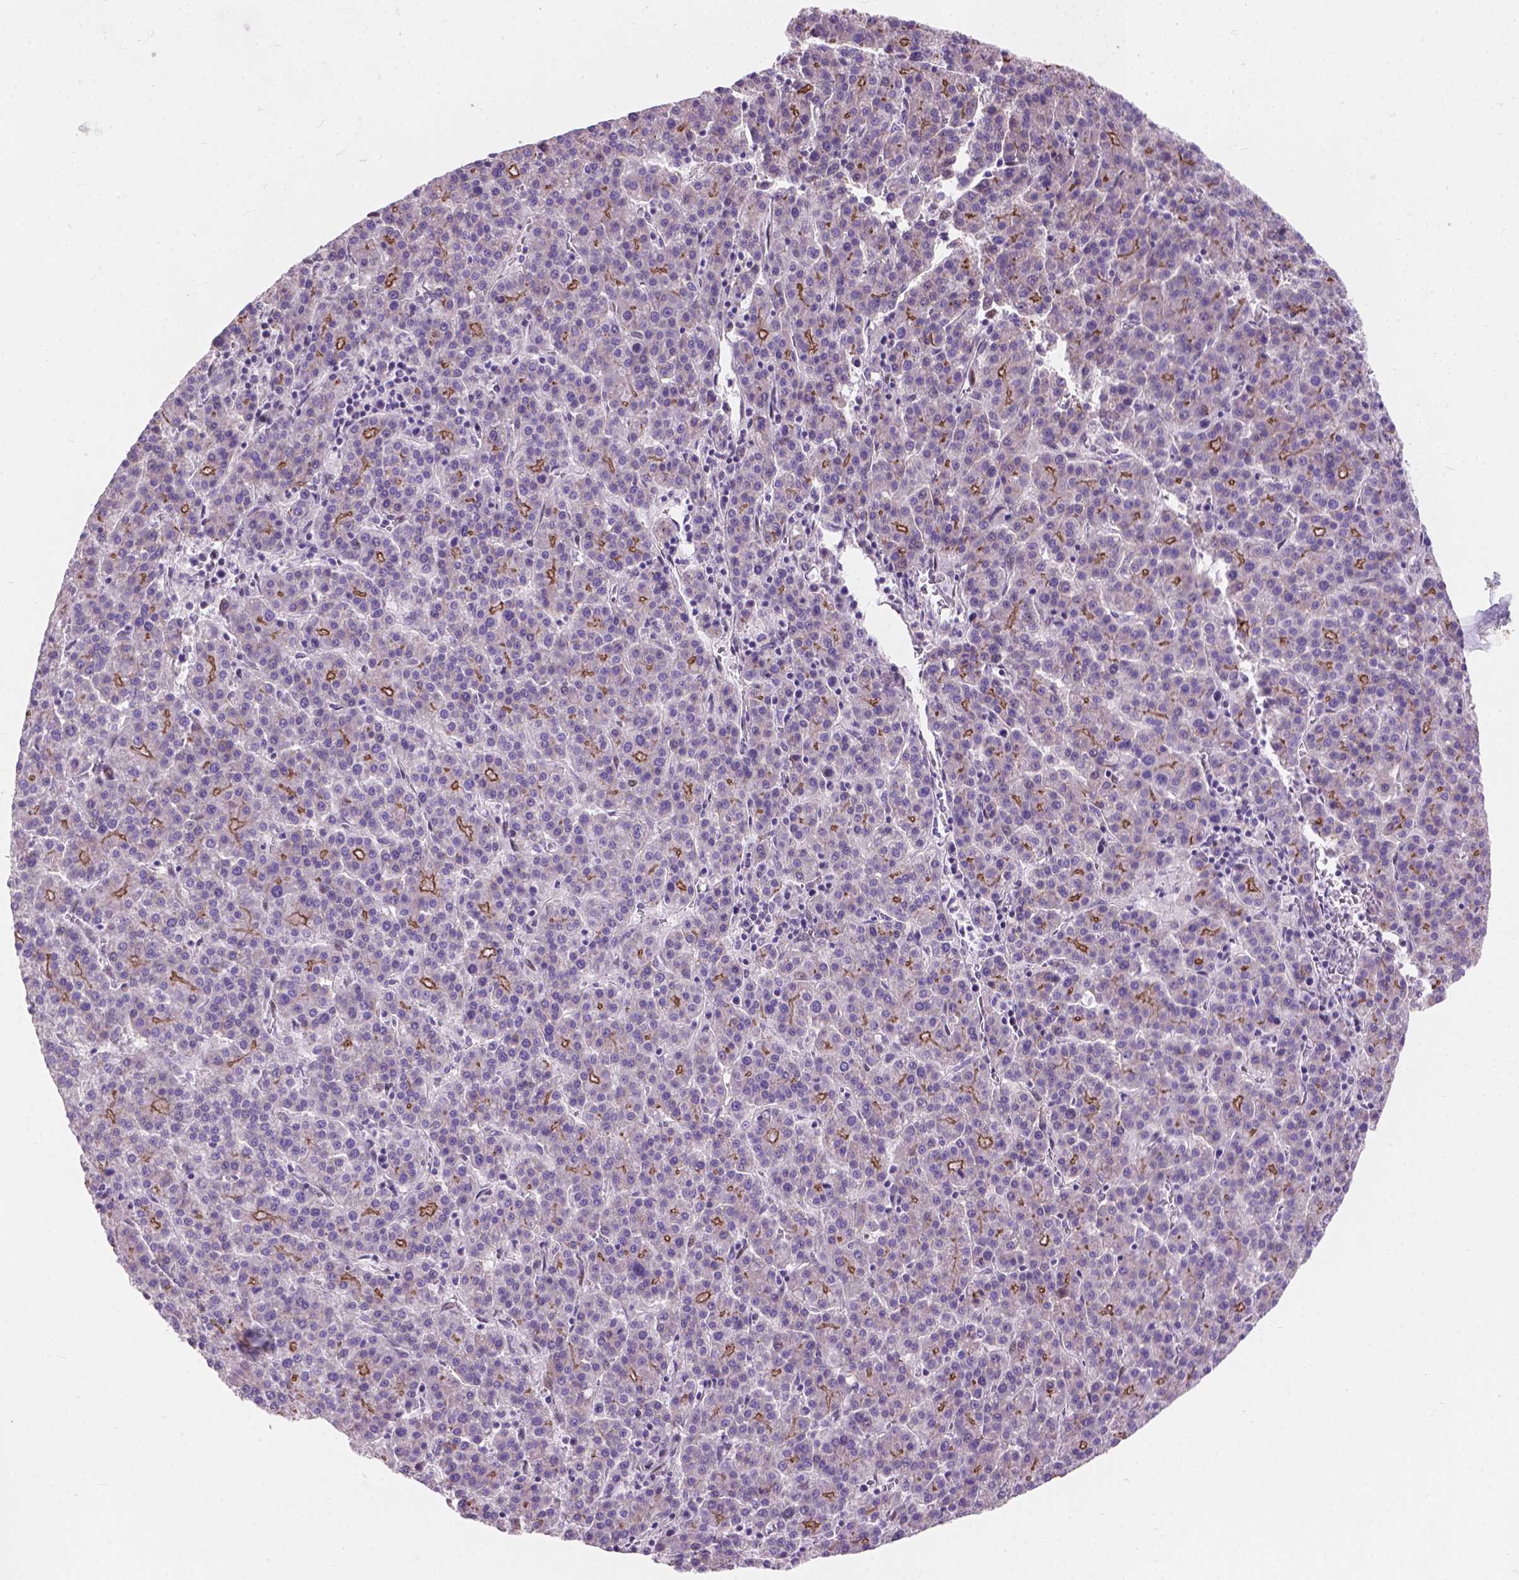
{"staining": {"intensity": "moderate", "quantity": "<25%", "location": "cytoplasmic/membranous"}, "tissue": "liver cancer", "cell_type": "Tumor cells", "image_type": "cancer", "snomed": [{"axis": "morphology", "description": "Carcinoma, Hepatocellular, NOS"}, {"axis": "topography", "description": "Liver"}], "caption": "This histopathology image reveals IHC staining of liver cancer (hepatocellular carcinoma), with low moderate cytoplasmic/membranous expression in approximately <25% of tumor cells.", "gene": "MYH14", "patient": {"sex": "female", "age": 58}}